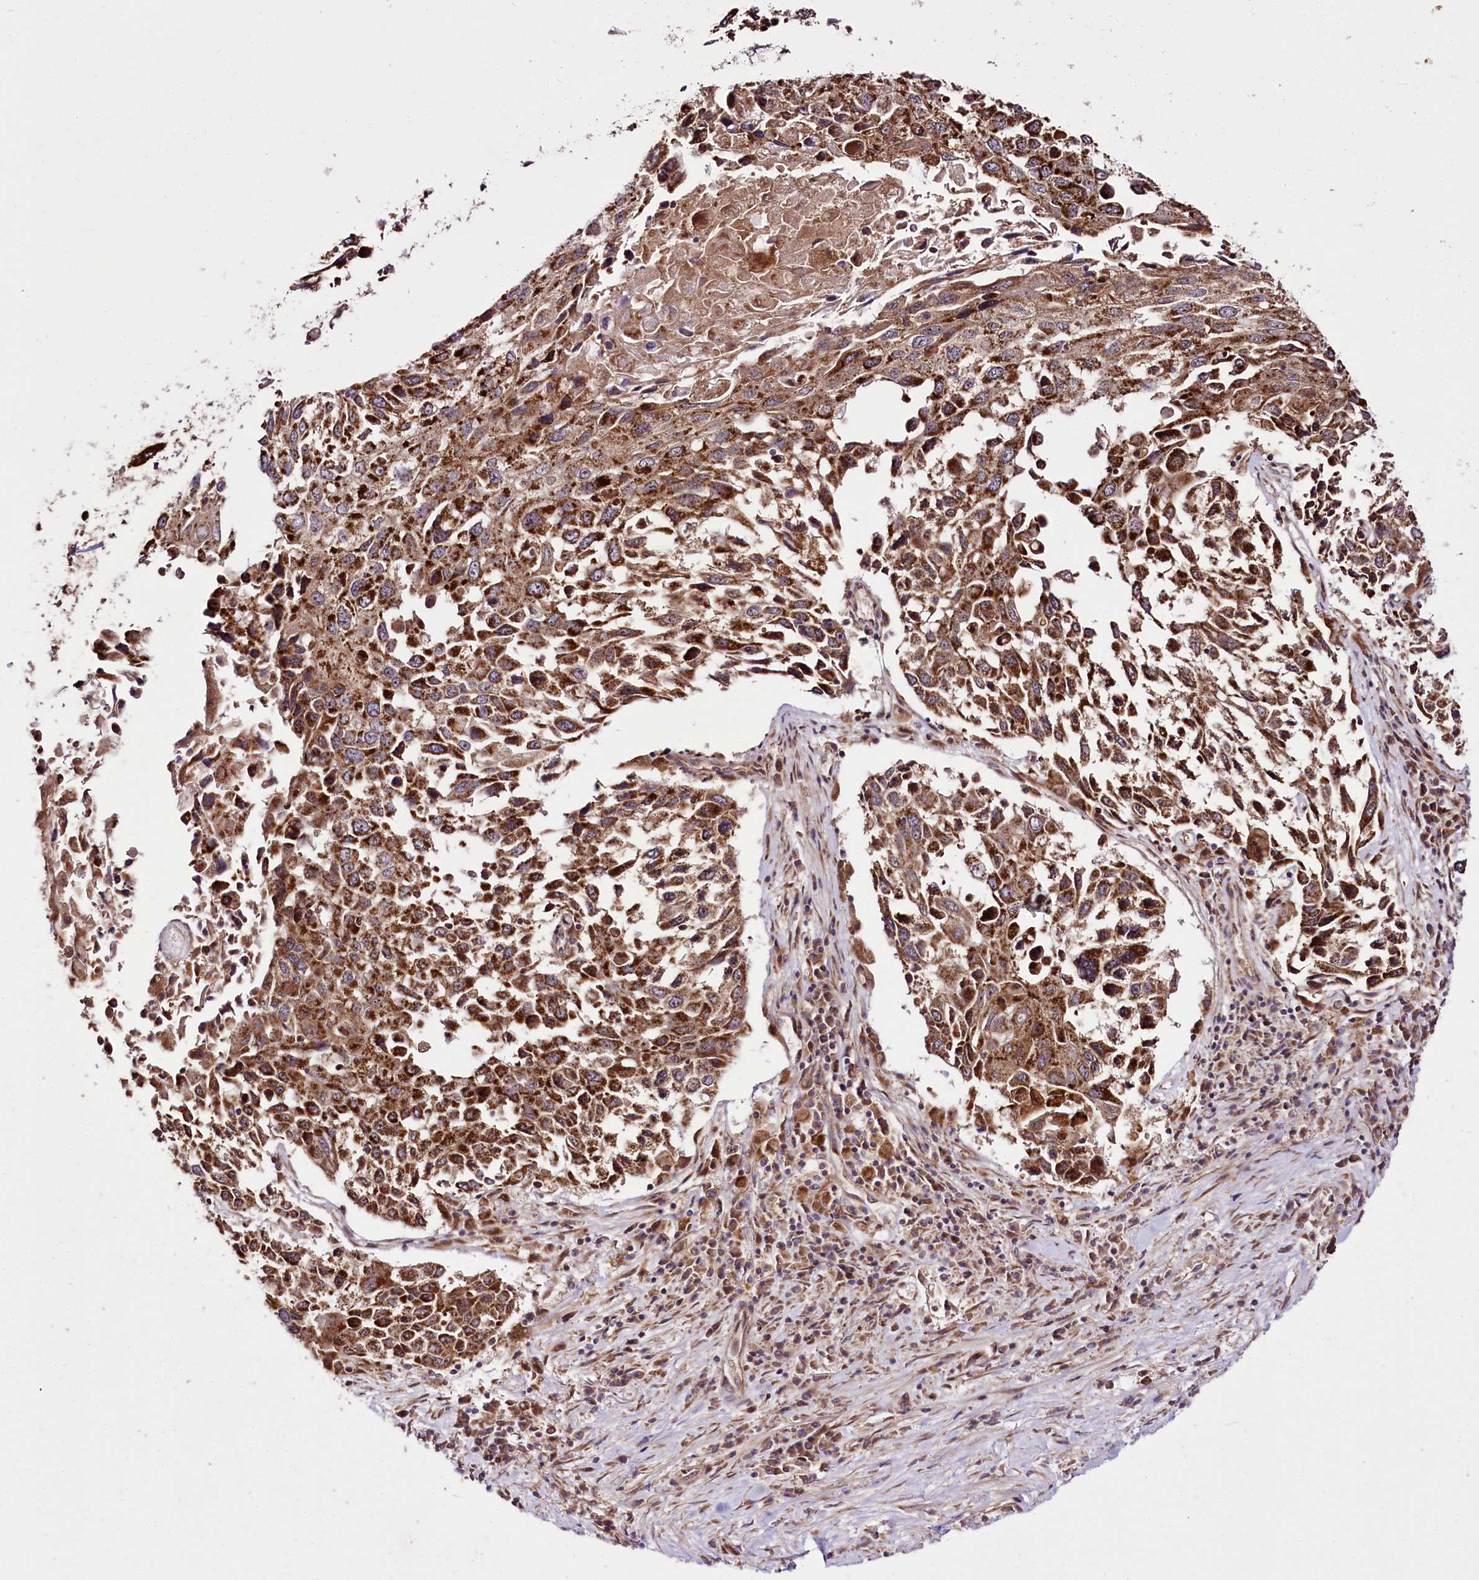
{"staining": {"intensity": "strong", "quantity": ">75%", "location": "cytoplasmic/membranous"}, "tissue": "lung cancer", "cell_type": "Tumor cells", "image_type": "cancer", "snomed": [{"axis": "morphology", "description": "Squamous cell carcinoma, NOS"}, {"axis": "topography", "description": "Lung"}], "caption": "Immunohistochemical staining of lung cancer (squamous cell carcinoma) demonstrates strong cytoplasmic/membranous protein staining in about >75% of tumor cells.", "gene": "RAB7A", "patient": {"sex": "male", "age": 65}}